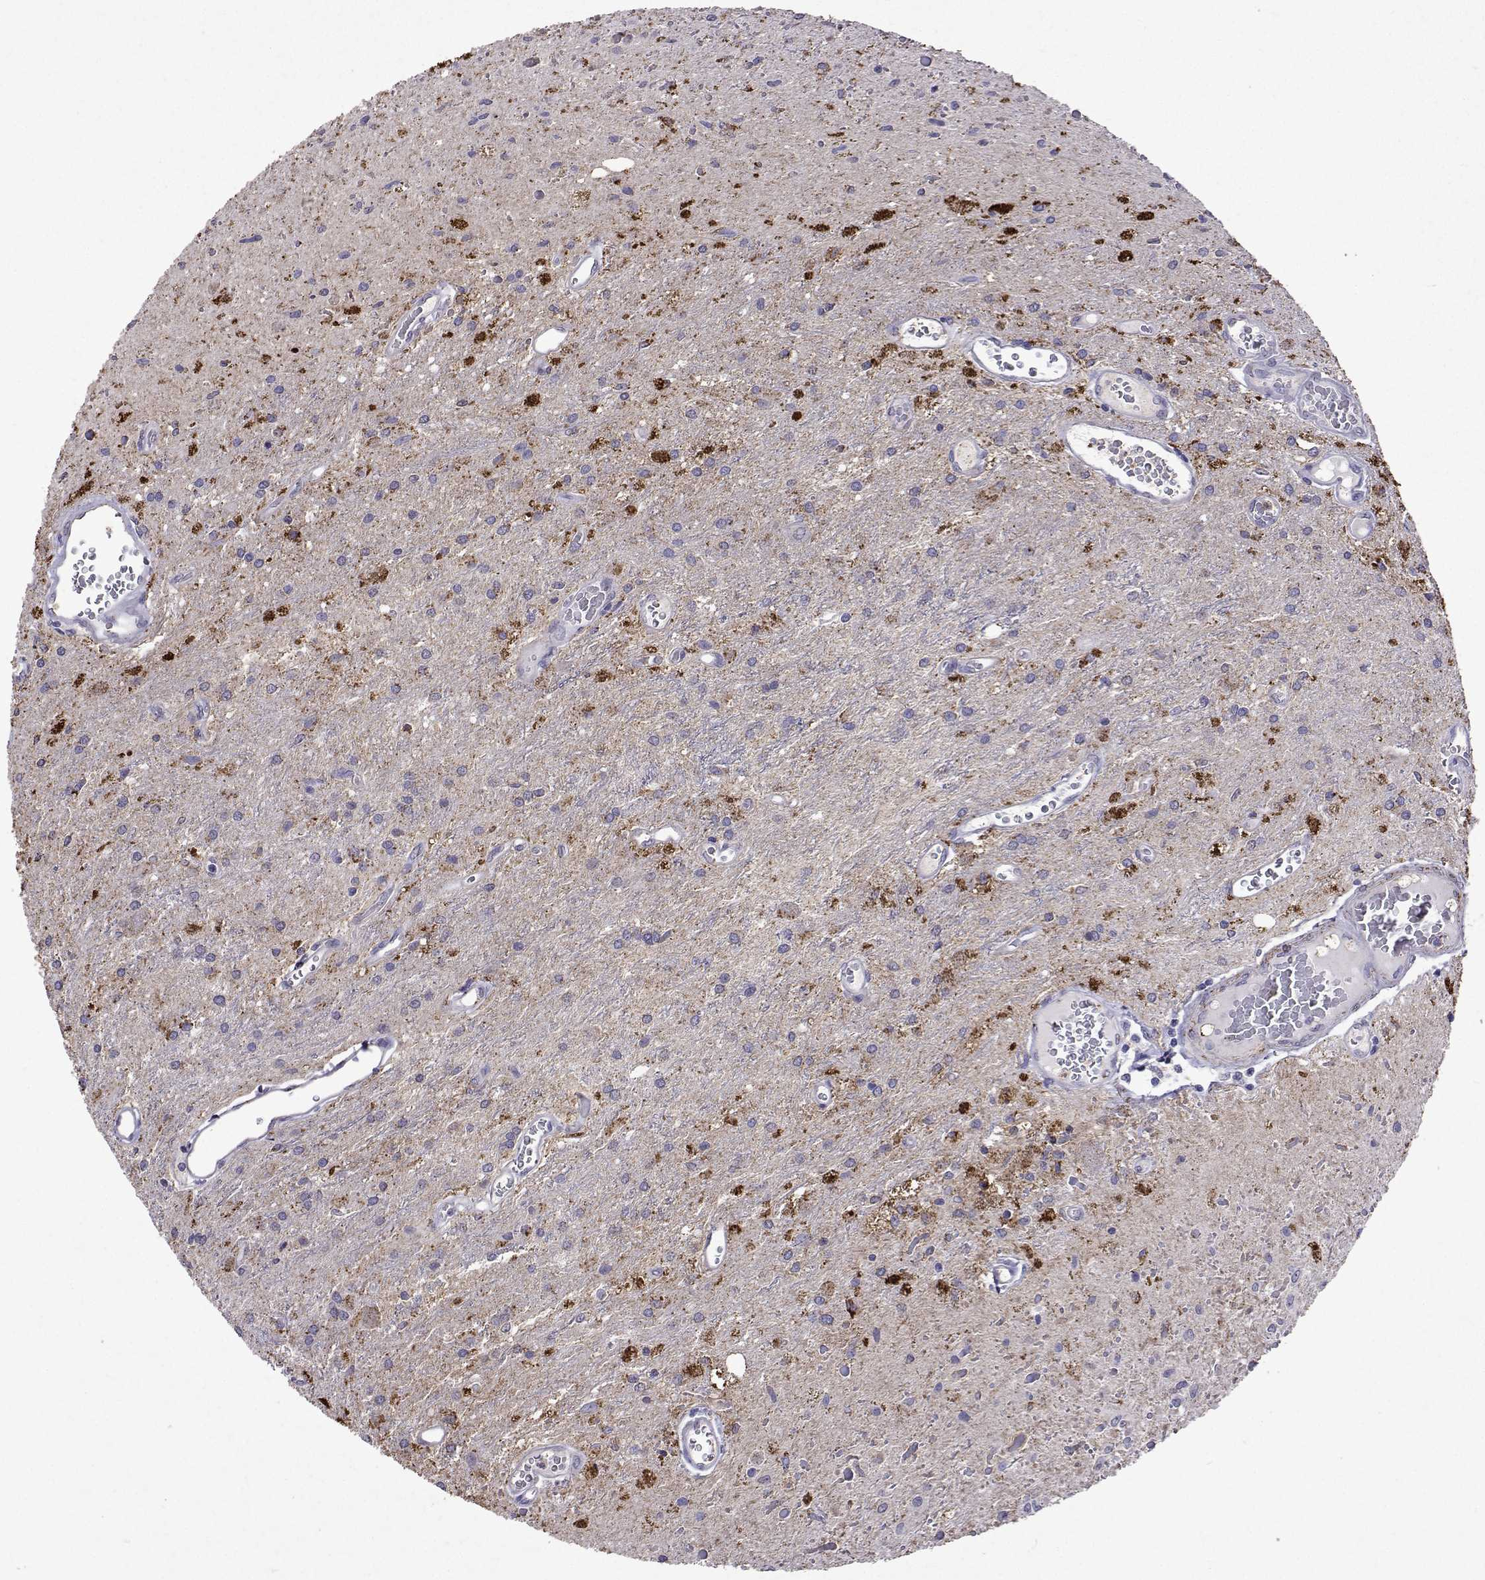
{"staining": {"intensity": "negative", "quantity": "none", "location": "none"}, "tissue": "glioma", "cell_type": "Tumor cells", "image_type": "cancer", "snomed": [{"axis": "morphology", "description": "Glioma, malignant, Low grade"}, {"axis": "topography", "description": "Cerebellum"}], "caption": "Immunohistochemical staining of glioma demonstrates no significant positivity in tumor cells.", "gene": "DUSP28", "patient": {"sex": "female", "age": 14}}